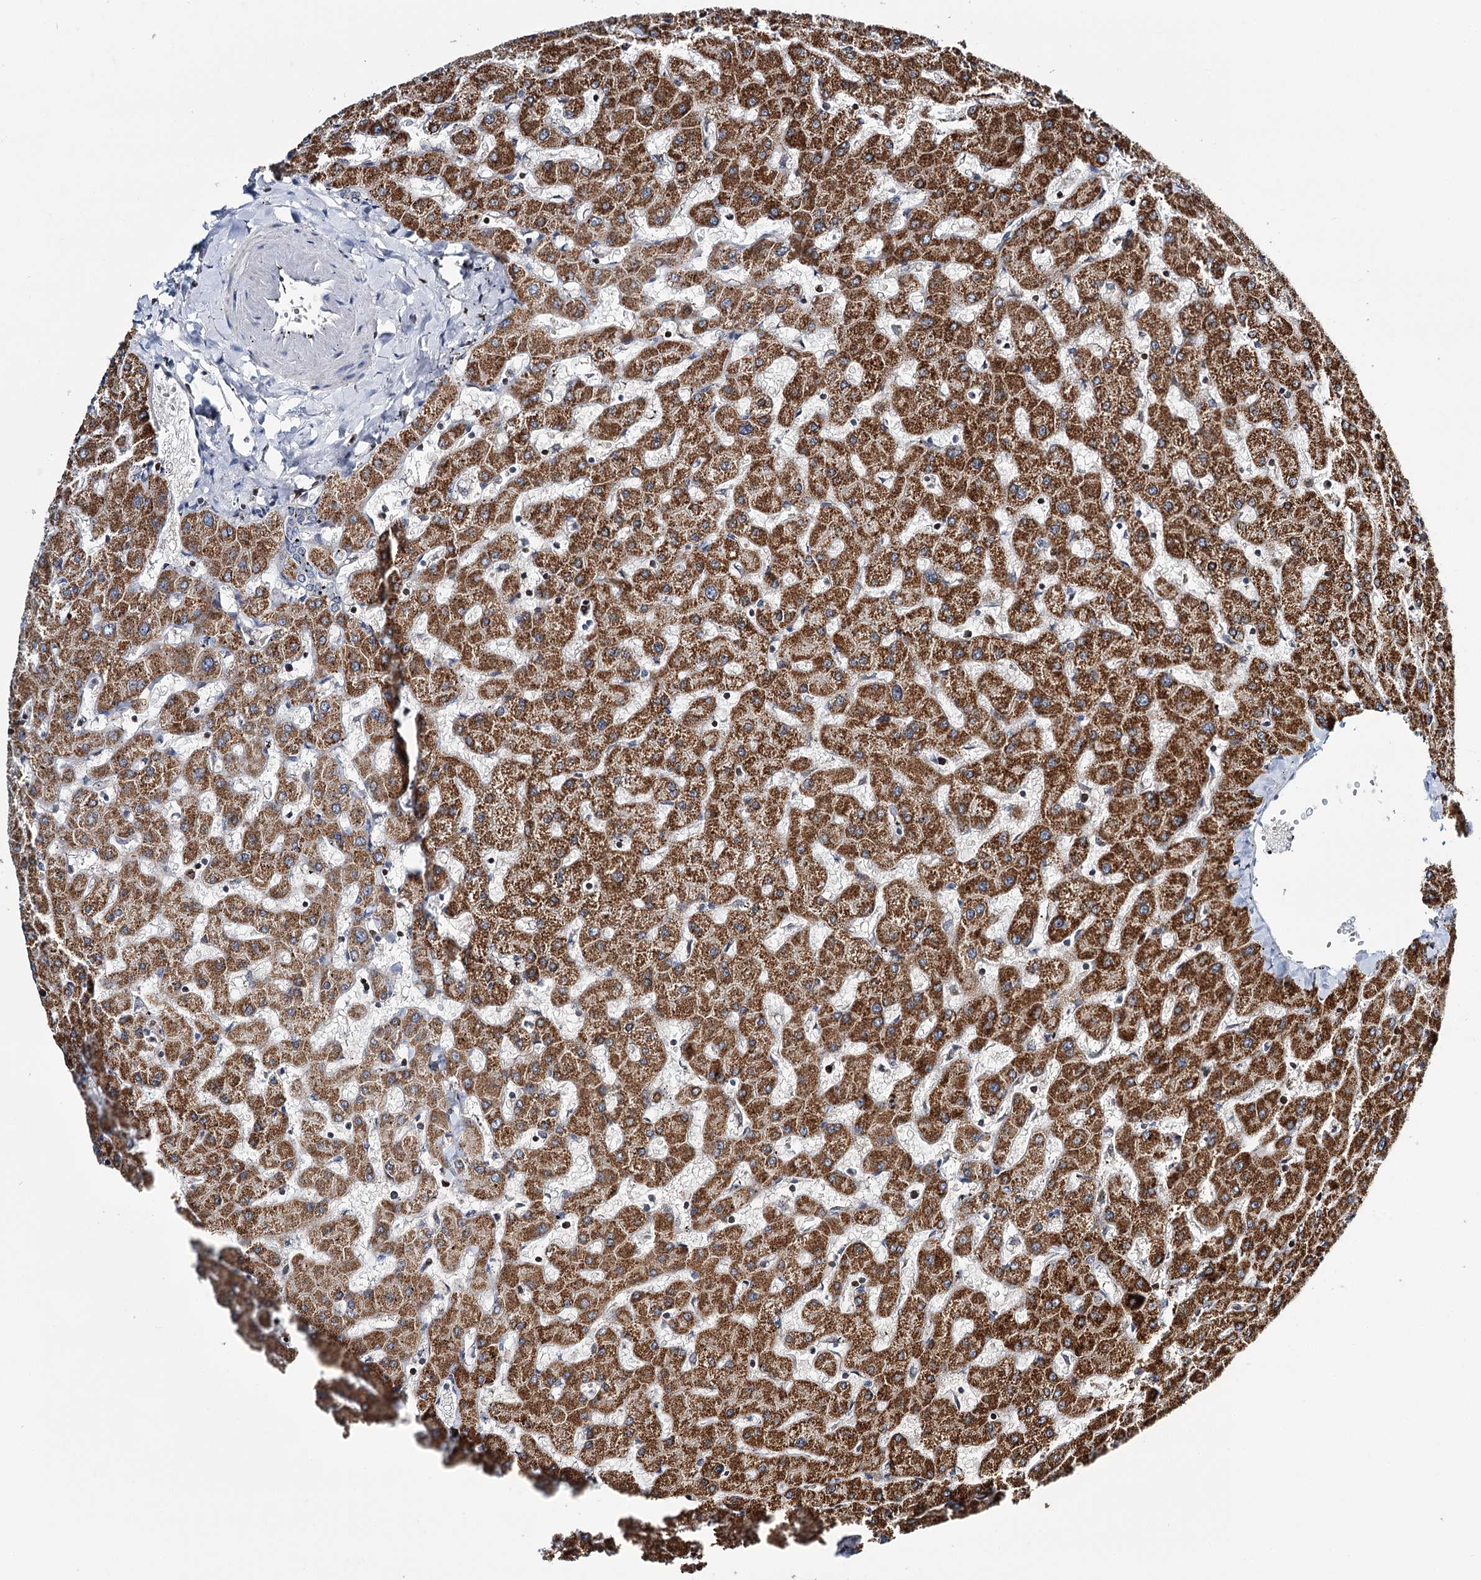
{"staining": {"intensity": "negative", "quantity": "none", "location": "none"}, "tissue": "liver", "cell_type": "Cholangiocytes", "image_type": "normal", "snomed": [{"axis": "morphology", "description": "Normal tissue, NOS"}, {"axis": "topography", "description": "Liver"}], "caption": "Immunohistochemical staining of unremarkable human liver shows no significant staining in cholangiocytes. (Stains: DAB immunohistochemistry (IHC) with hematoxylin counter stain, Microscopy: brightfield microscopy at high magnification).", "gene": "CFAP46", "patient": {"sex": "female", "age": 63}}